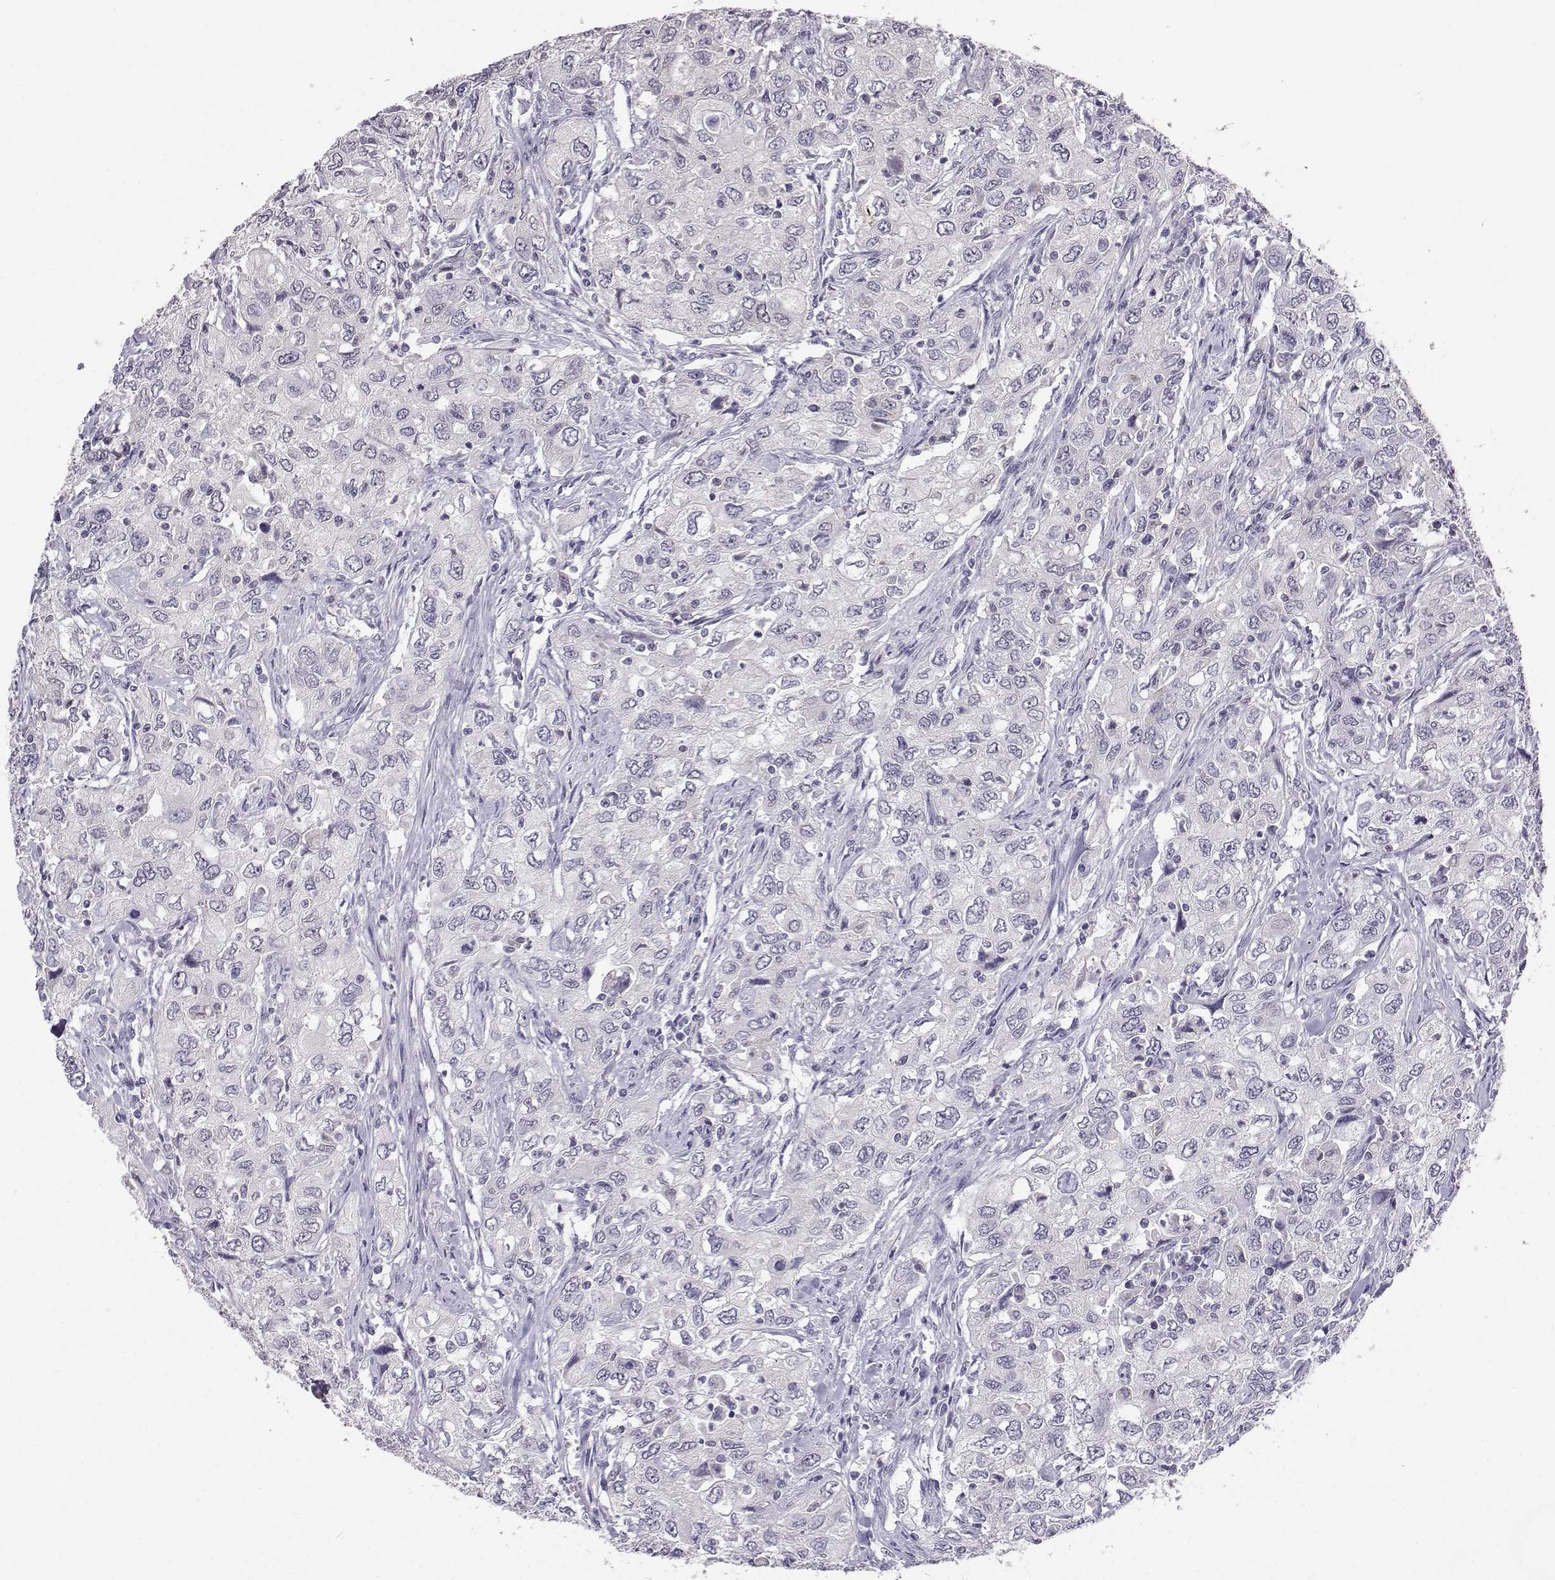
{"staining": {"intensity": "negative", "quantity": "none", "location": "none"}, "tissue": "urothelial cancer", "cell_type": "Tumor cells", "image_type": "cancer", "snomed": [{"axis": "morphology", "description": "Urothelial carcinoma, High grade"}, {"axis": "topography", "description": "Urinary bladder"}], "caption": "Immunohistochemical staining of high-grade urothelial carcinoma demonstrates no significant expression in tumor cells.", "gene": "TBR1", "patient": {"sex": "male", "age": 76}}